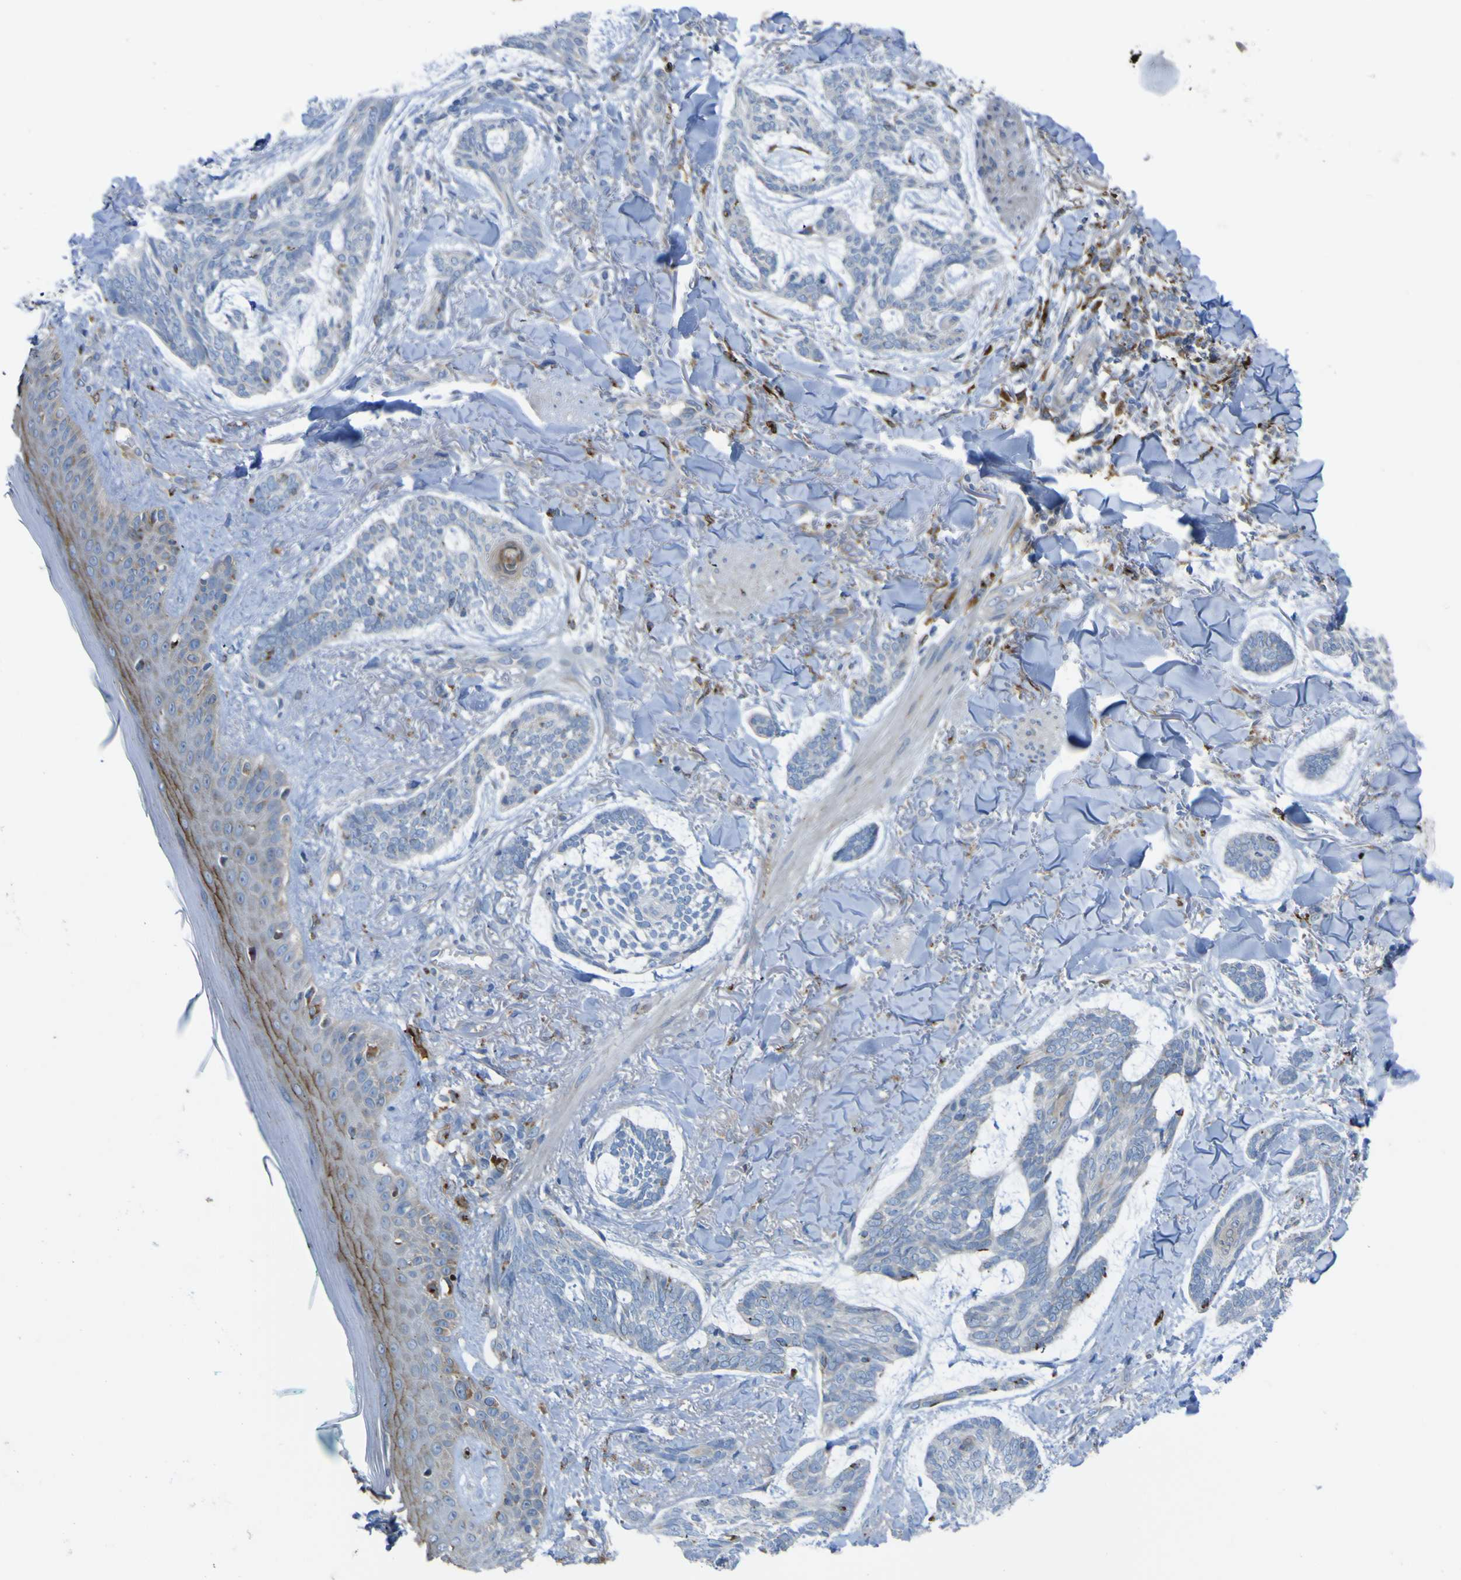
{"staining": {"intensity": "negative", "quantity": "none", "location": "none"}, "tissue": "skin cancer", "cell_type": "Tumor cells", "image_type": "cancer", "snomed": [{"axis": "morphology", "description": "Basal cell carcinoma"}, {"axis": "topography", "description": "Skin"}], "caption": "This is an immunohistochemistry (IHC) image of skin cancer. There is no expression in tumor cells.", "gene": "CST3", "patient": {"sex": "male", "age": 43}}